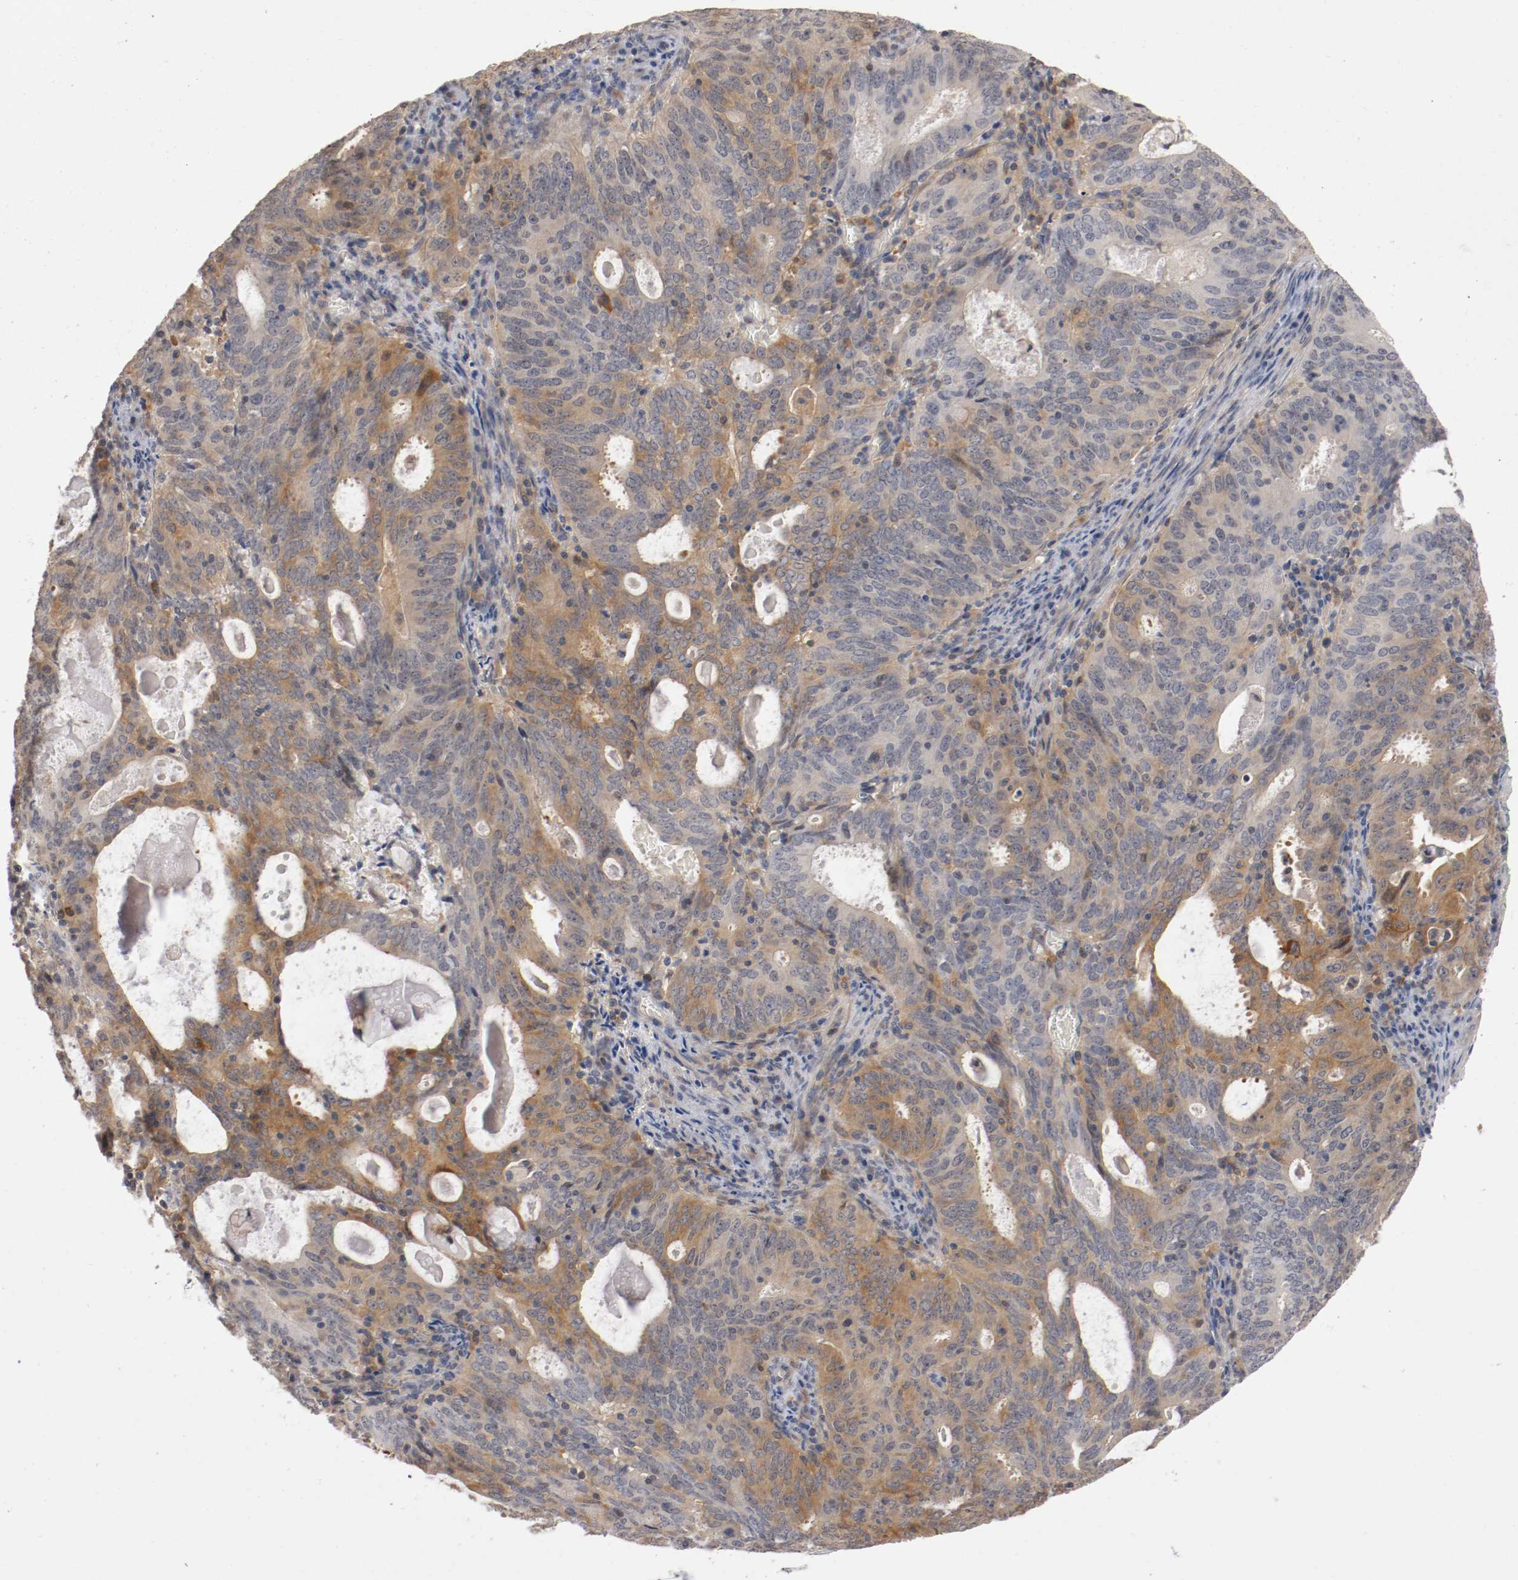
{"staining": {"intensity": "moderate", "quantity": "25%-75%", "location": "cytoplasmic/membranous"}, "tissue": "cervical cancer", "cell_type": "Tumor cells", "image_type": "cancer", "snomed": [{"axis": "morphology", "description": "Adenocarcinoma, NOS"}, {"axis": "topography", "description": "Cervix"}], "caption": "Adenocarcinoma (cervical) tissue displays moderate cytoplasmic/membranous staining in about 25%-75% of tumor cells", "gene": "RBM23", "patient": {"sex": "female", "age": 44}}